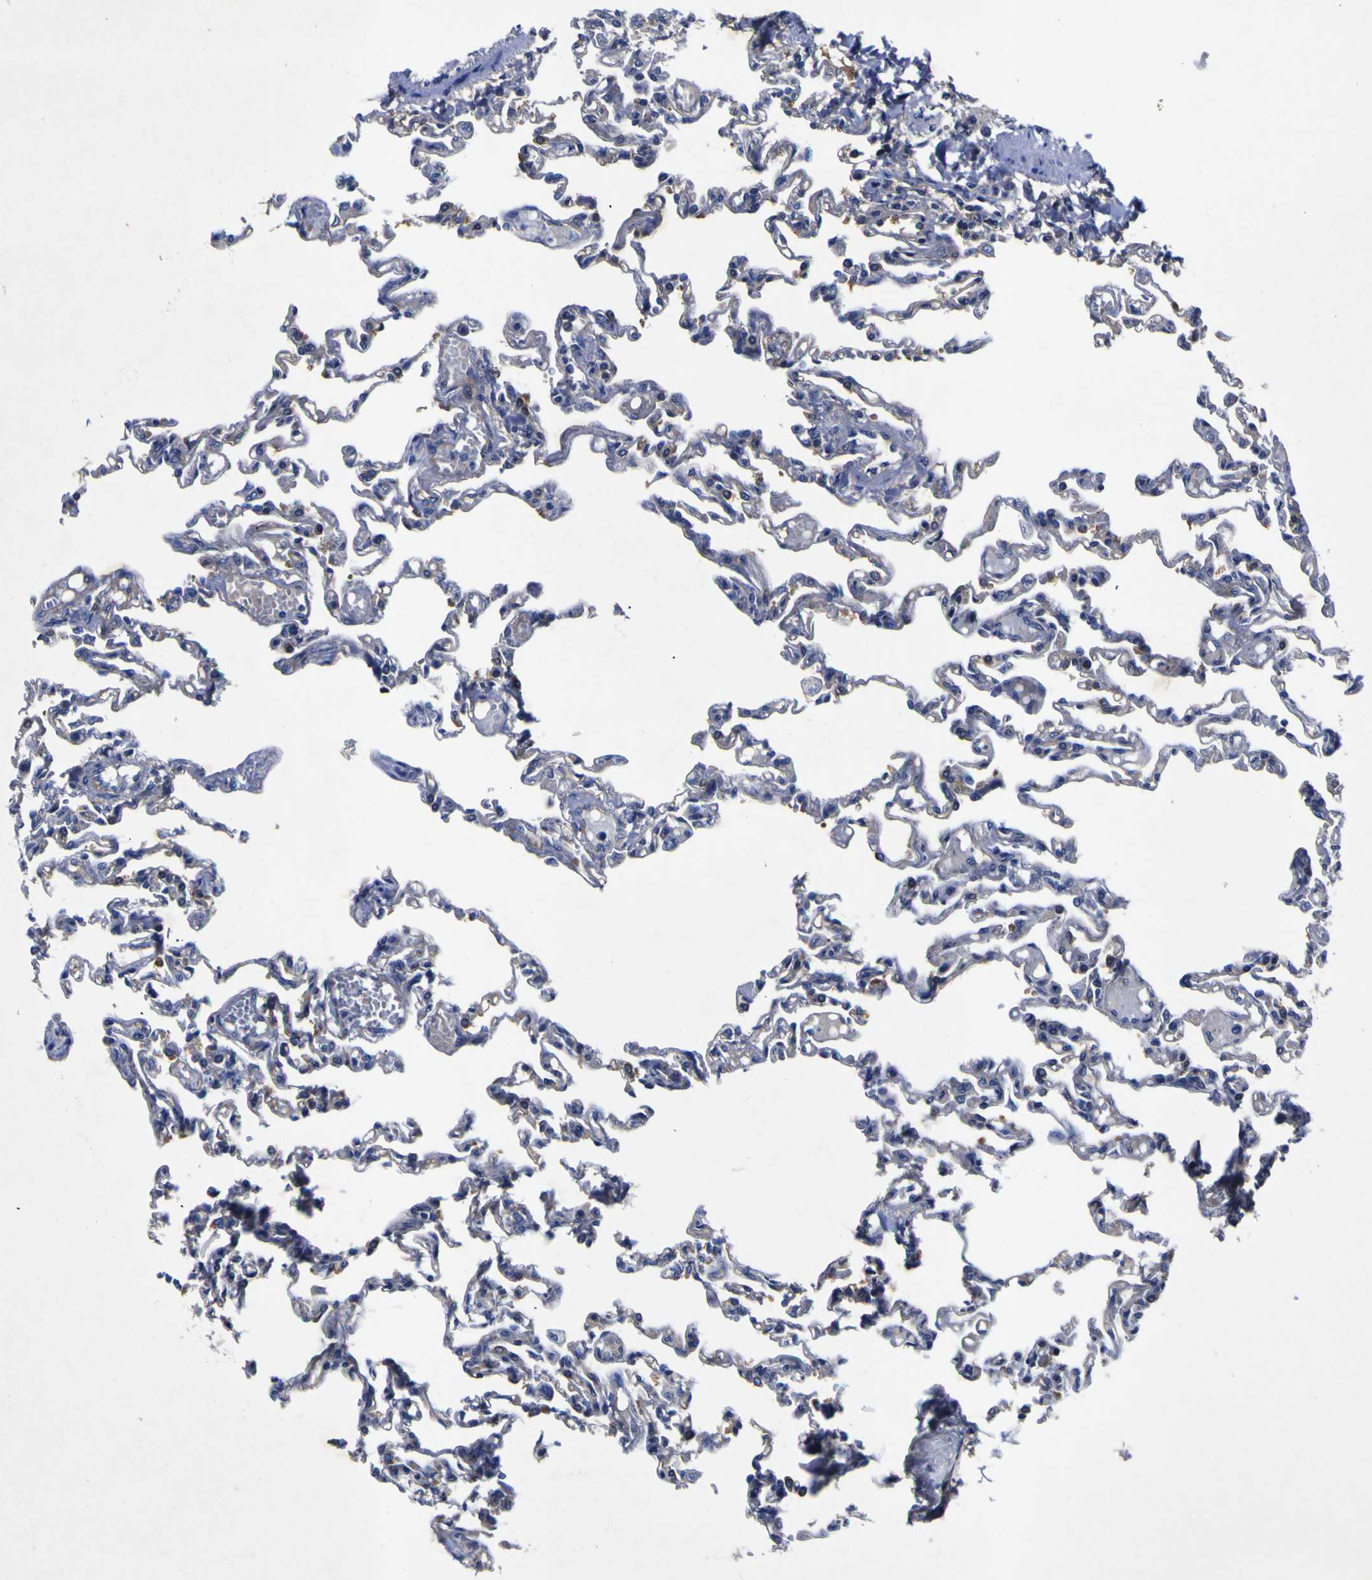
{"staining": {"intensity": "negative", "quantity": "none", "location": "none"}, "tissue": "lung", "cell_type": "Alveolar cells", "image_type": "normal", "snomed": [{"axis": "morphology", "description": "Normal tissue, NOS"}, {"axis": "topography", "description": "Lung"}], "caption": "DAB immunohistochemical staining of unremarkable lung exhibits no significant staining in alveolar cells. (Immunohistochemistry, brightfield microscopy, high magnification).", "gene": "VASN", "patient": {"sex": "male", "age": 21}}